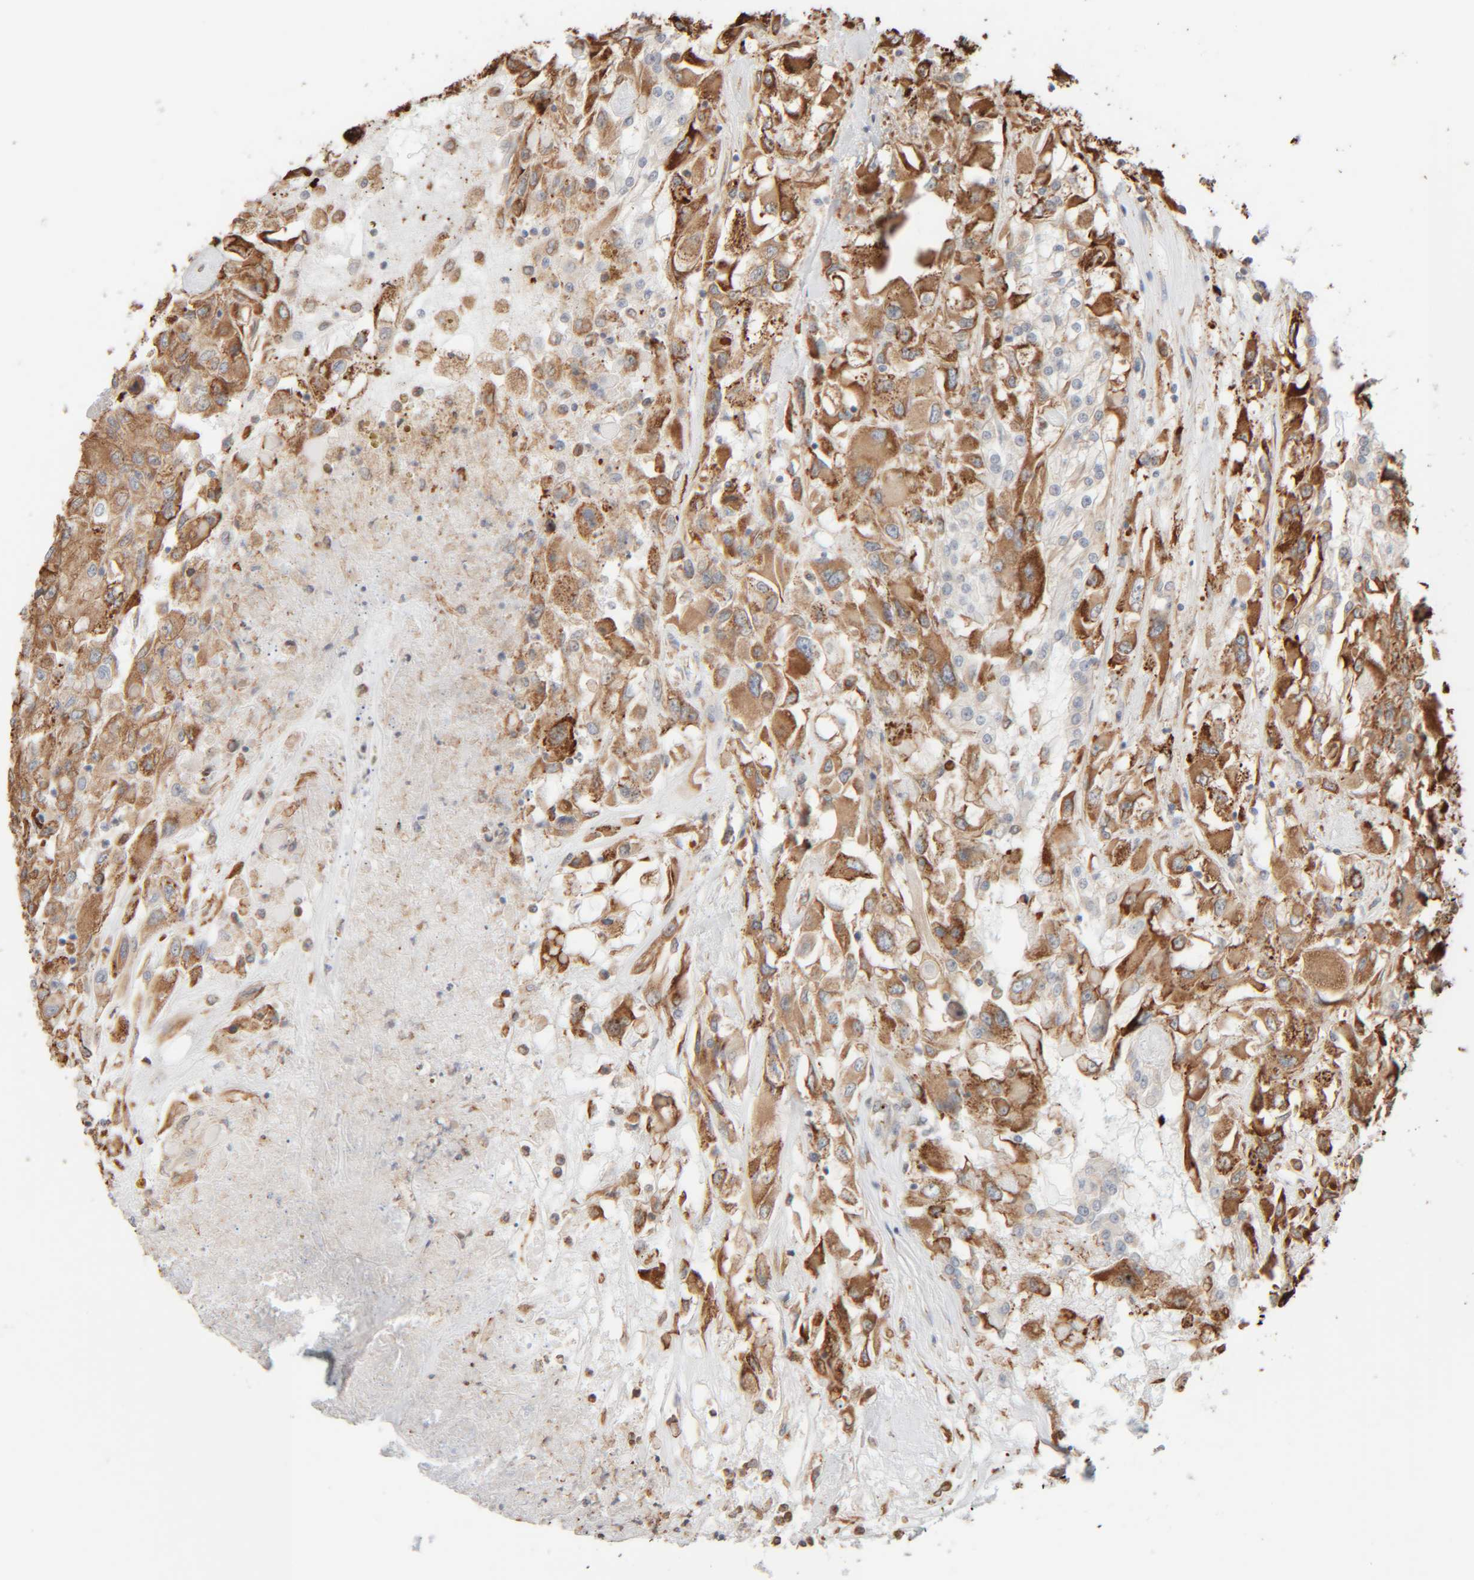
{"staining": {"intensity": "moderate", "quantity": ">75%", "location": "cytoplasmic/membranous"}, "tissue": "renal cancer", "cell_type": "Tumor cells", "image_type": "cancer", "snomed": [{"axis": "morphology", "description": "Adenocarcinoma, NOS"}, {"axis": "topography", "description": "Kidney"}], "caption": "About >75% of tumor cells in renal cancer display moderate cytoplasmic/membranous protein staining as visualized by brown immunohistochemical staining.", "gene": "INTS1", "patient": {"sex": "female", "age": 52}}